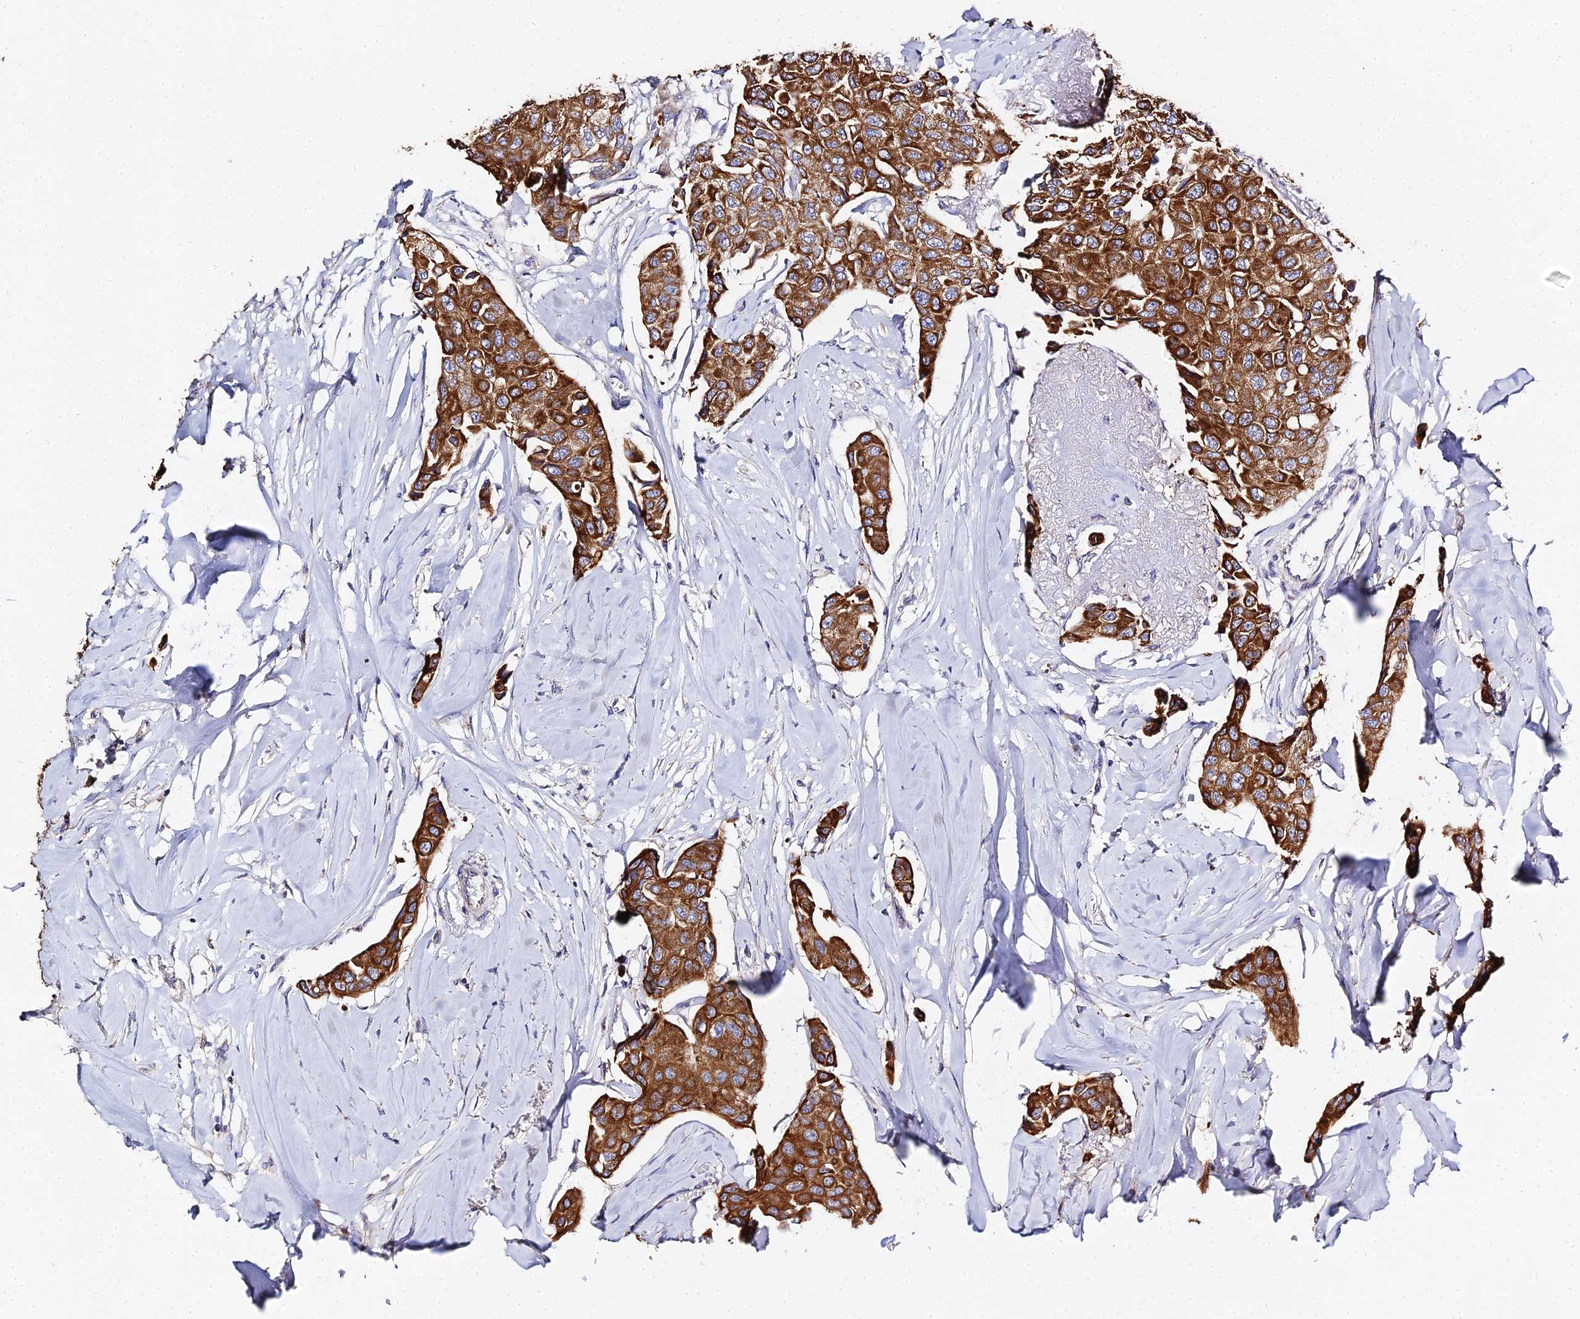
{"staining": {"intensity": "strong", "quantity": ">75%", "location": "cytoplasmic/membranous"}, "tissue": "breast cancer", "cell_type": "Tumor cells", "image_type": "cancer", "snomed": [{"axis": "morphology", "description": "Duct carcinoma"}, {"axis": "topography", "description": "Breast"}], "caption": "DAB (3,3'-diaminobenzidine) immunohistochemical staining of human breast invasive ductal carcinoma displays strong cytoplasmic/membranous protein expression in approximately >75% of tumor cells. (IHC, brightfield microscopy, high magnification).", "gene": "ZXDA", "patient": {"sex": "female", "age": 80}}